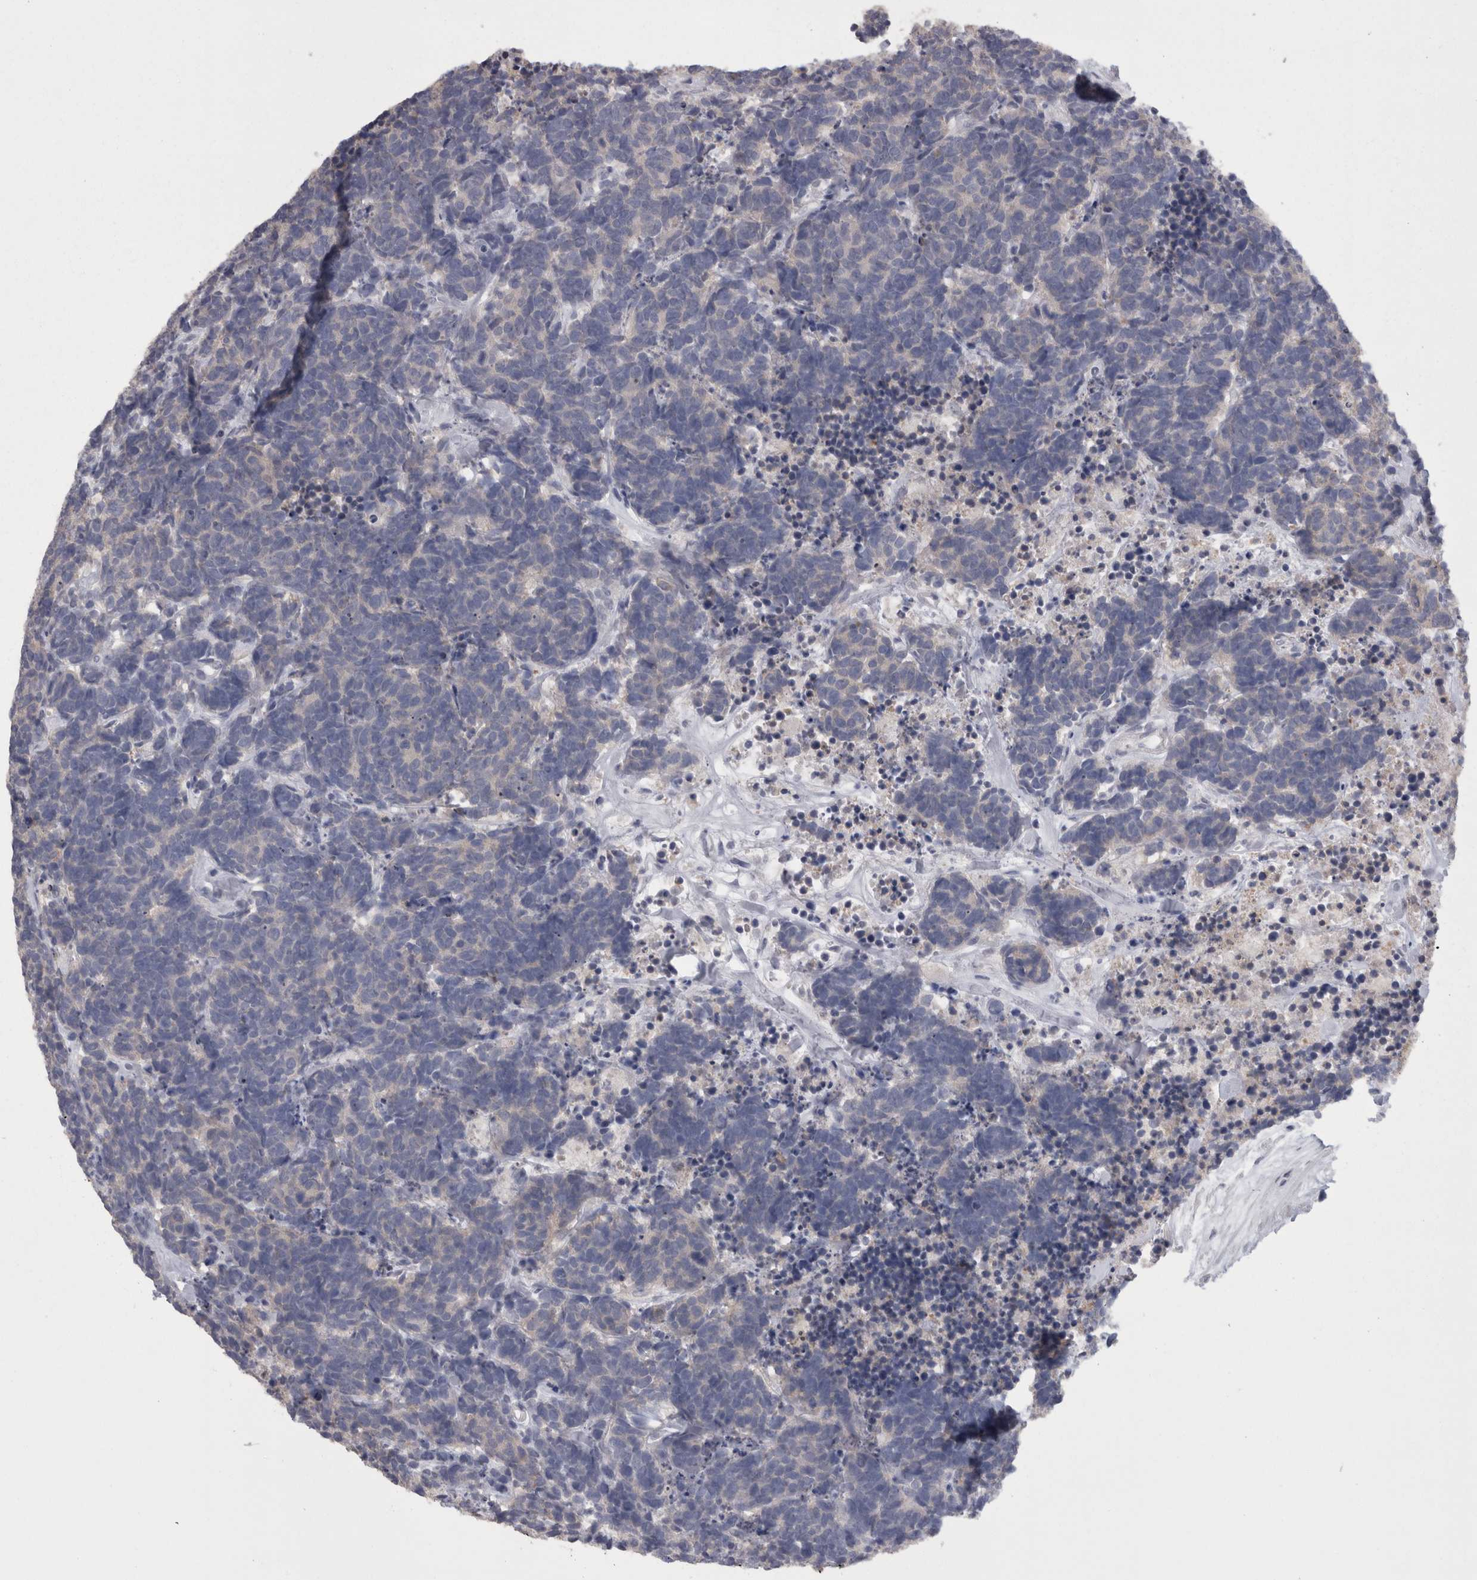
{"staining": {"intensity": "weak", "quantity": "<25%", "location": "cytoplasmic/membranous"}, "tissue": "carcinoid", "cell_type": "Tumor cells", "image_type": "cancer", "snomed": [{"axis": "morphology", "description": "Carcinoma, NOS"}, {"axis": "morphology", "description": "Carcinoid, malignant, NOS"}, {"axis": "topography", "description": "Urinary bladder"}], "caption": "This is an immunohistochemistry photomicrograph of human carcinoid. There is no staining in tumor cells.", "gene": "CAMK2D", "patient": {"sex": "male", "age": 57}}